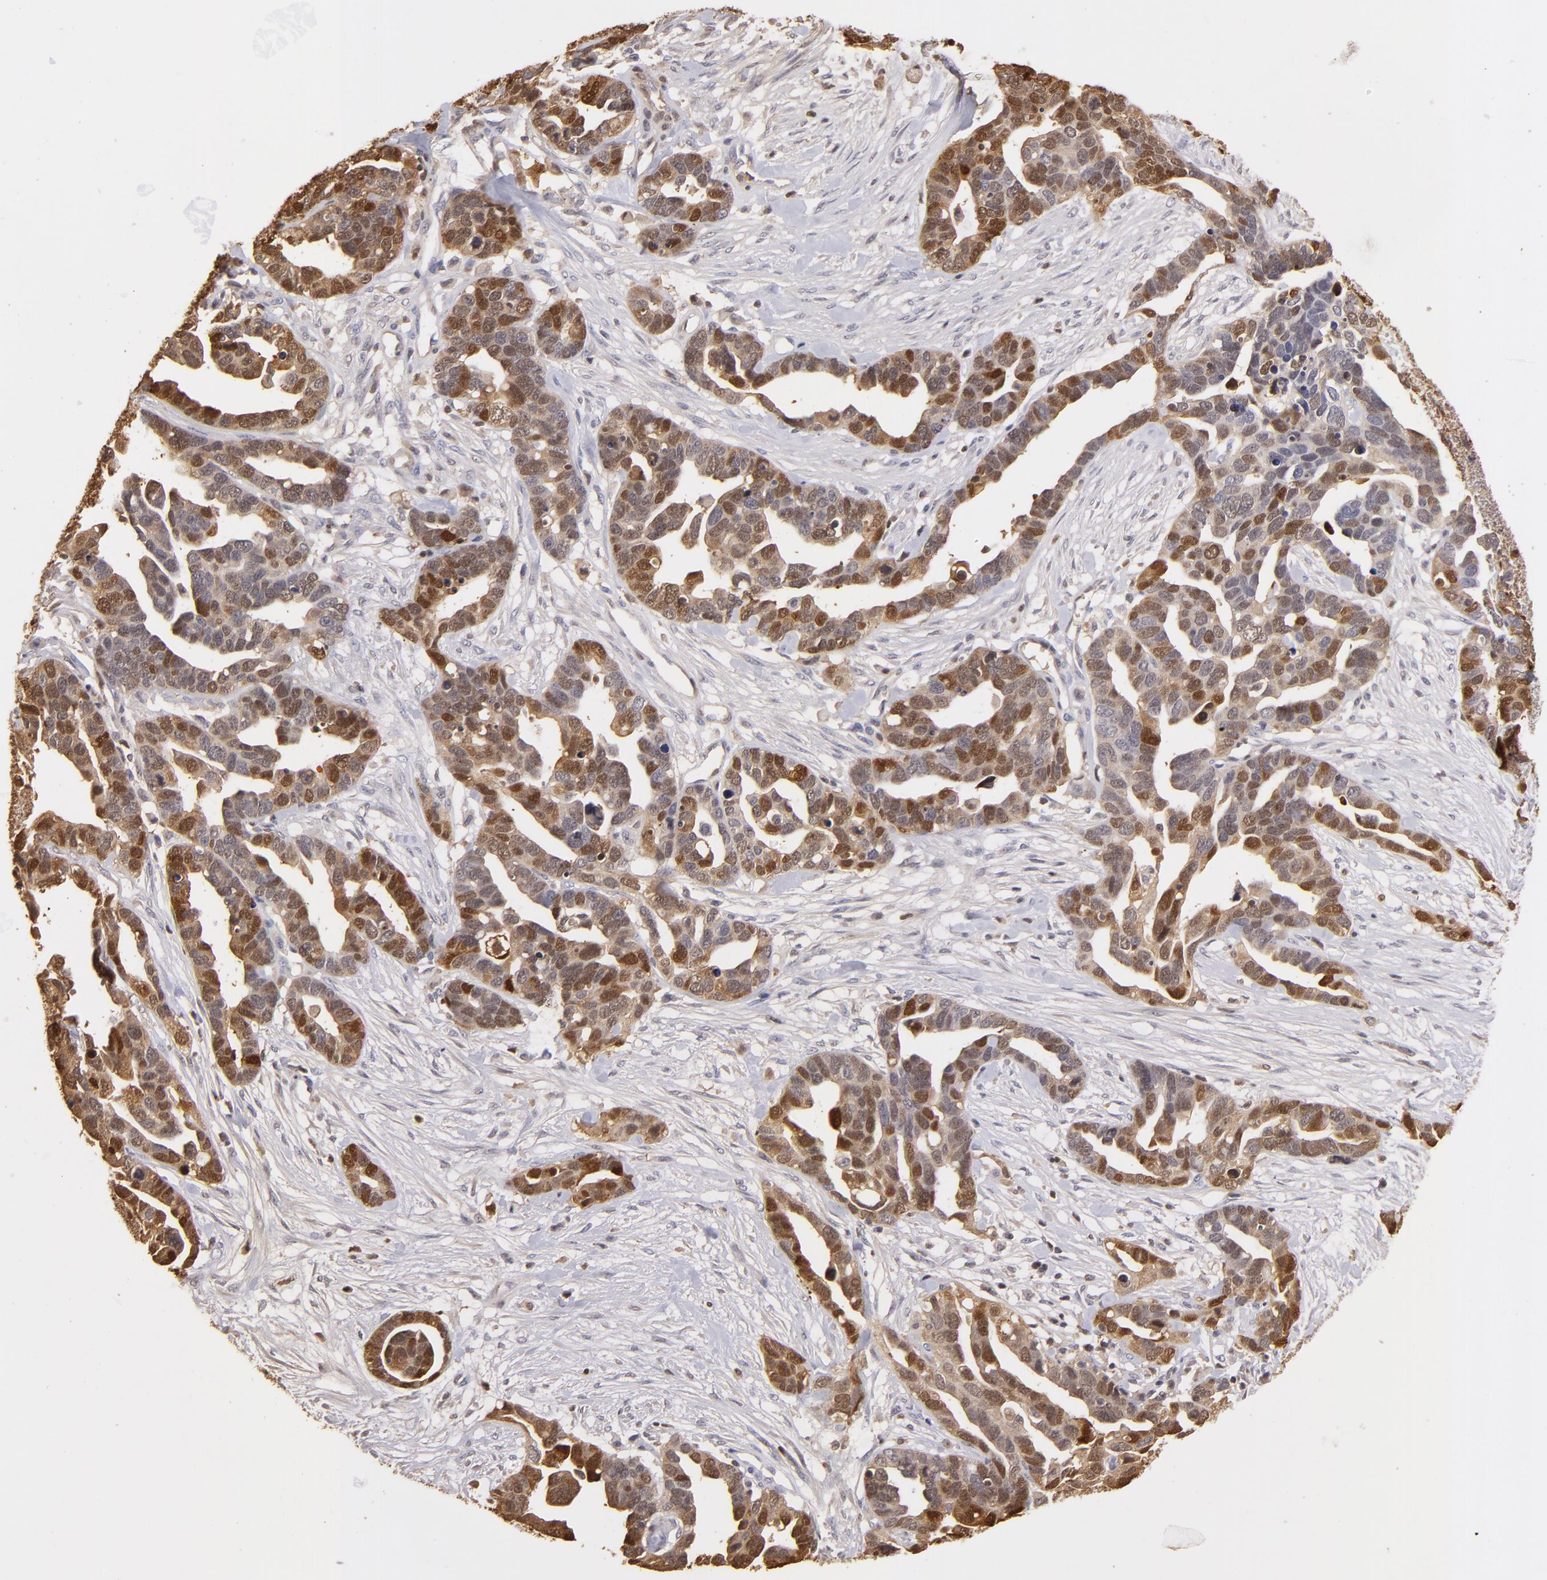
{"staining": {"intensity": "moderate", "quantity": ">75%", "location": "cytoplasmic/membranous,nuclear"}, "tissue": "ovarian cancer", "cell_type": "Tumor cells", "image_type": "cancer", "snomed": [{"axis": "morphology", "description": "Cystadenocarcinoma, serous, NOS"}, {"axis": "topography", "description": "Ovary"}], "caption": "A medium amount of moderate cytoplasmic/membranous and nuclear staining is present in approximately >75% of tumor cells in ovarian serous cystadenocarcinoma tissue.", "gene": "S100A2", "patient": {"sex": "female", "age": 54}}